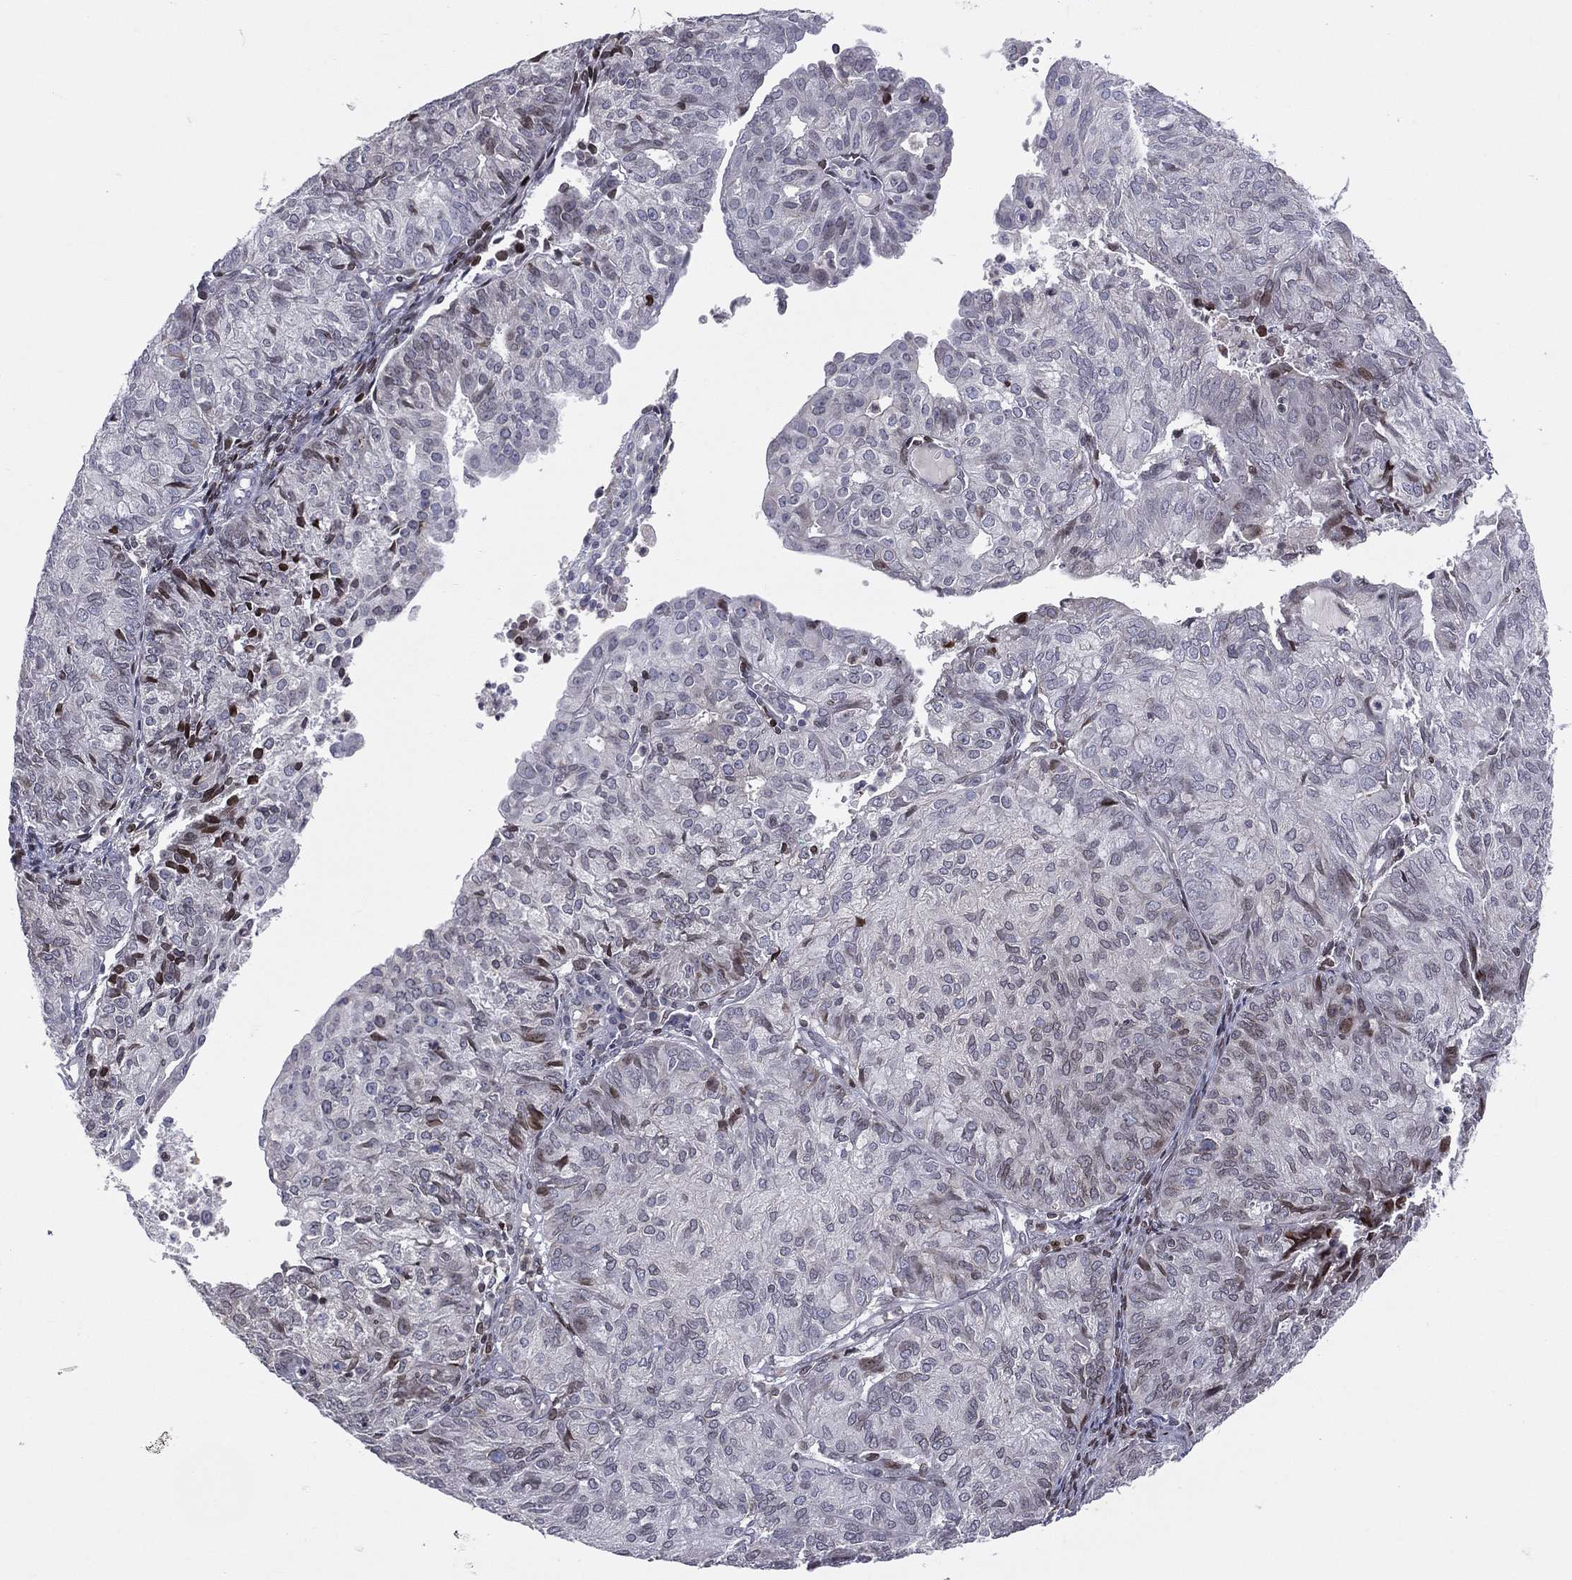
{"staining": {"intensity": "moderate", "quantity": "<25%", "location": "cytoplasmic/membranous,nuclear"}, "tissue": "endometrial cancer", "cell_type": "Tumor cells", "image_type": "cancer", "snomed": [{"axis": "morphology", "description": "Adenocarcinoma, NOS"}, {"axis": "topography", "description": "Endometrium"}], "caption": "Immunohistochemical staining of human endometrial cancer (adenocarcinoma) displays moderate cytoplasmic/membranous and nuclear protein expression in approximately <25% of tumor cells. (IHC, brightfield microscopy, high magnification).", "gene": "DBF4B", "patient": {"sex": "female", "age": 82}}